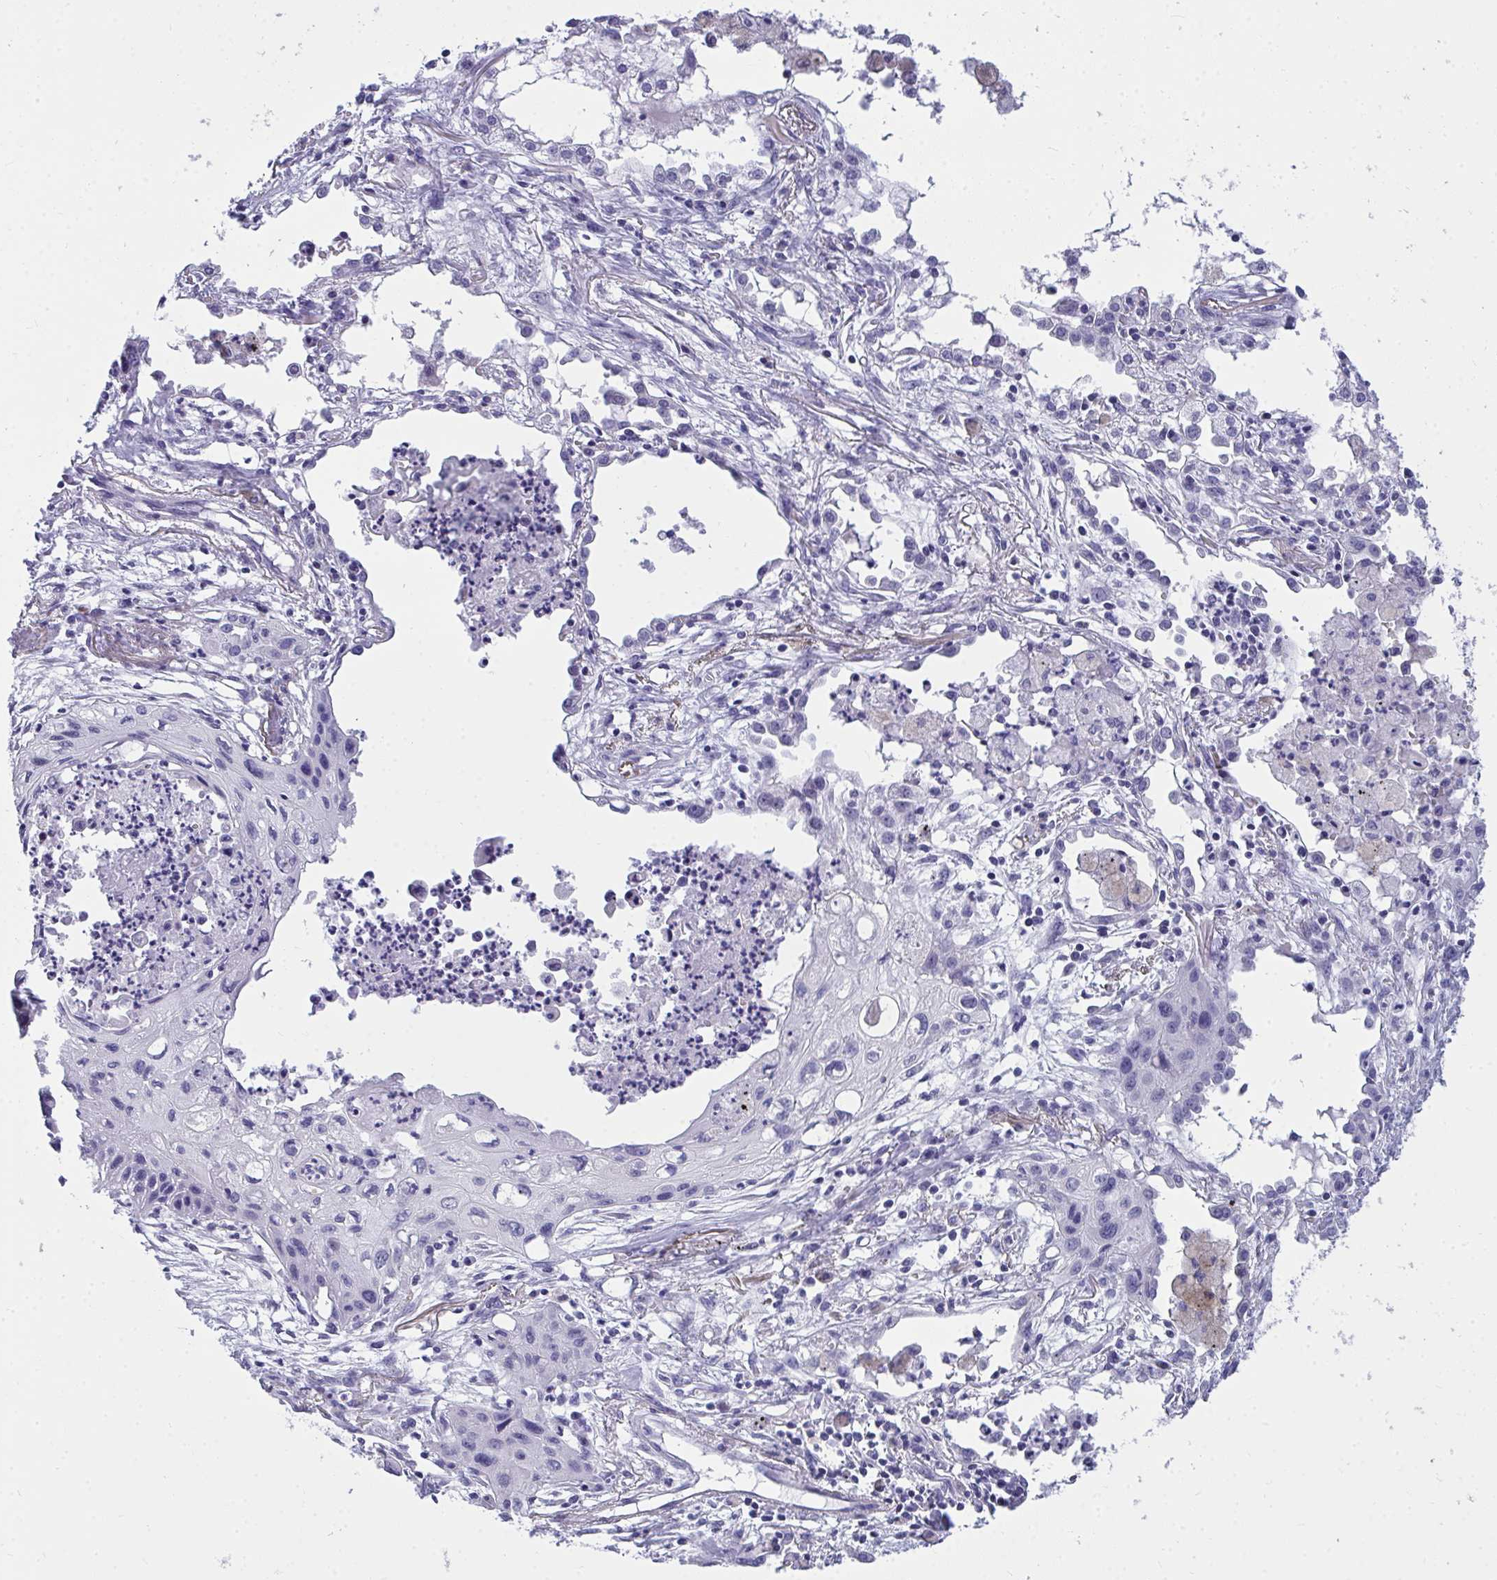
{"staining": {"intensity": "negative", "quantity": "none", "location": "none"}, "tissue": "lung cancer", "cell_type": "Tumor cells", "image_type": "cancer", "snomed": [{"axis": "morphology", "description": "Squamous cell carcinoma, NOS"}, {"axis": "topography", "description": "Lung"}], "caption": "A photomicrograph of human lung squamous cell carcinoma is negative for staining in tumor cells. (DAB immunohistochemistry visualized using brightfield microscopy, high magnification).", "gene": "TSBP1", "patient": {"sex": "male", "age": 71}}